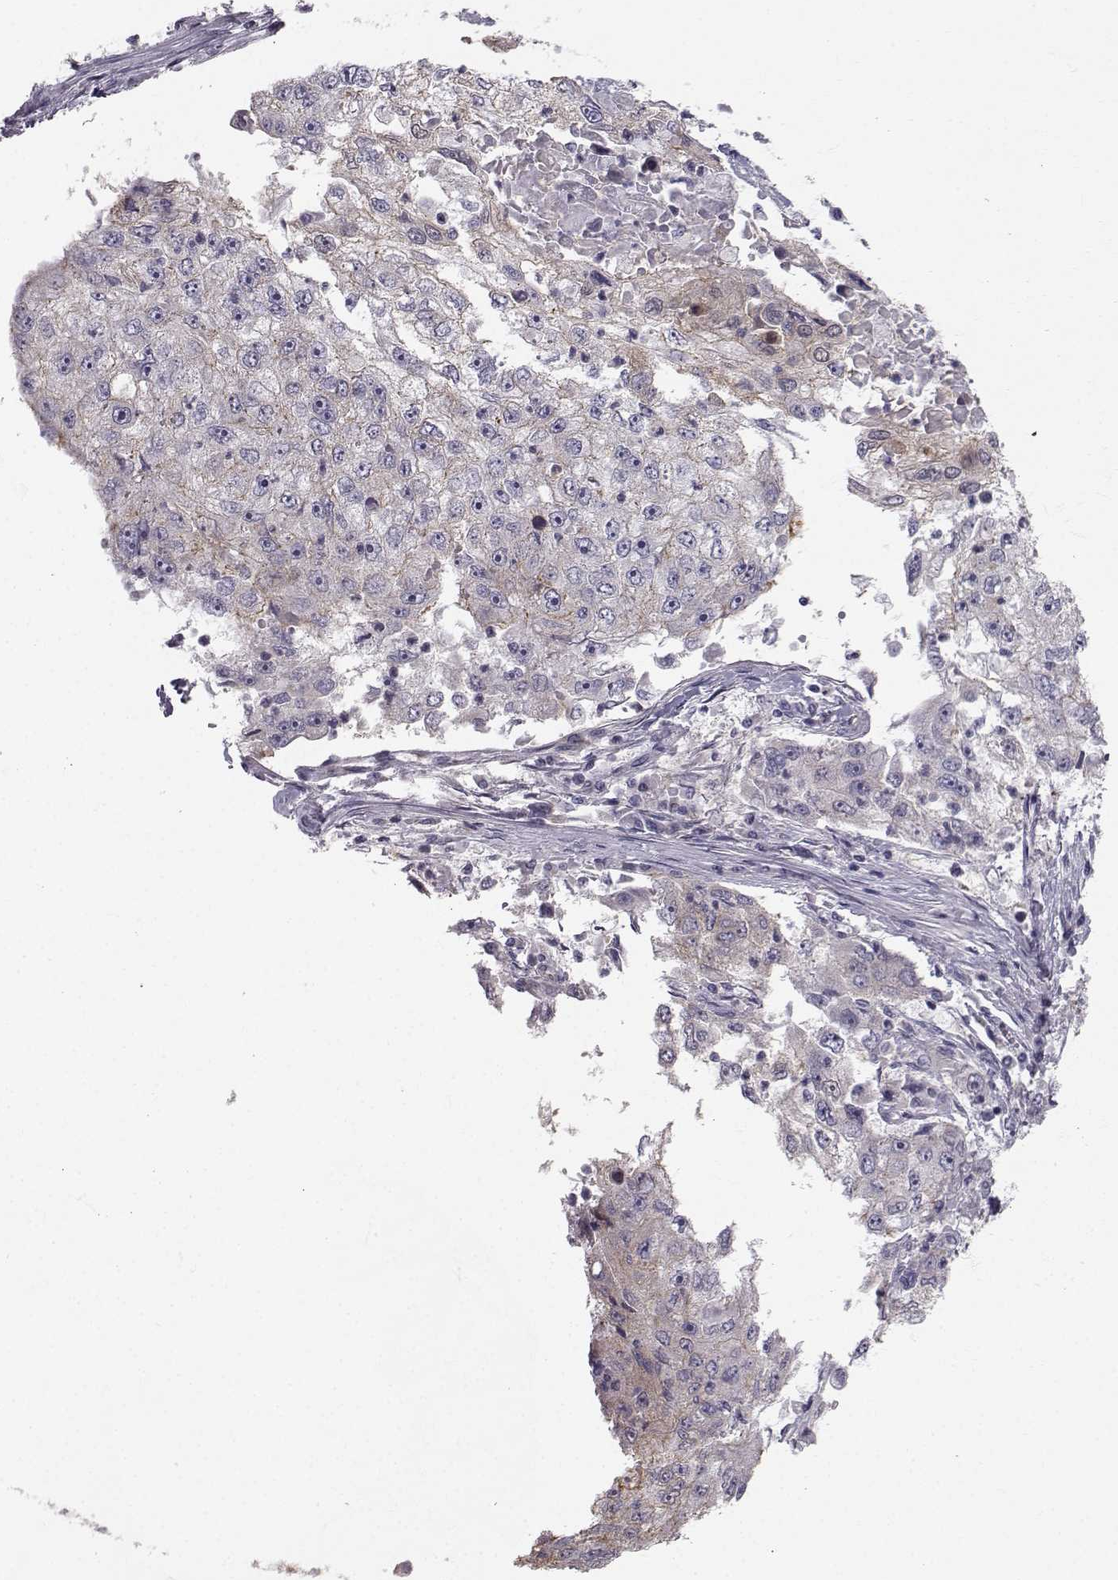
{"staining": {"intensity": "weak", "quantity": "<25%", "location": "cytoplasmic/membranous"}, "tissue": "cervical cancer", "cell_type": "Tumor cells", "image_type": "cancer", "snomed": [{"axis": "morphology", "description": "Squamous cell carcinoma, NOS"}, {"axis": "topography", "description": "Cervix"}], "caption": "Histopathology image shows no protein staining in tumor cells of cervical cancer tissue. Brightfield microscopy of immunohistochemistry stained with DAB (3,3'-diaminobenzidine) (brown) and hematoxylin (blue), captured at high magnification.", "gene": "ZNF185", "patient": {"sex": "female", "age": 36}}